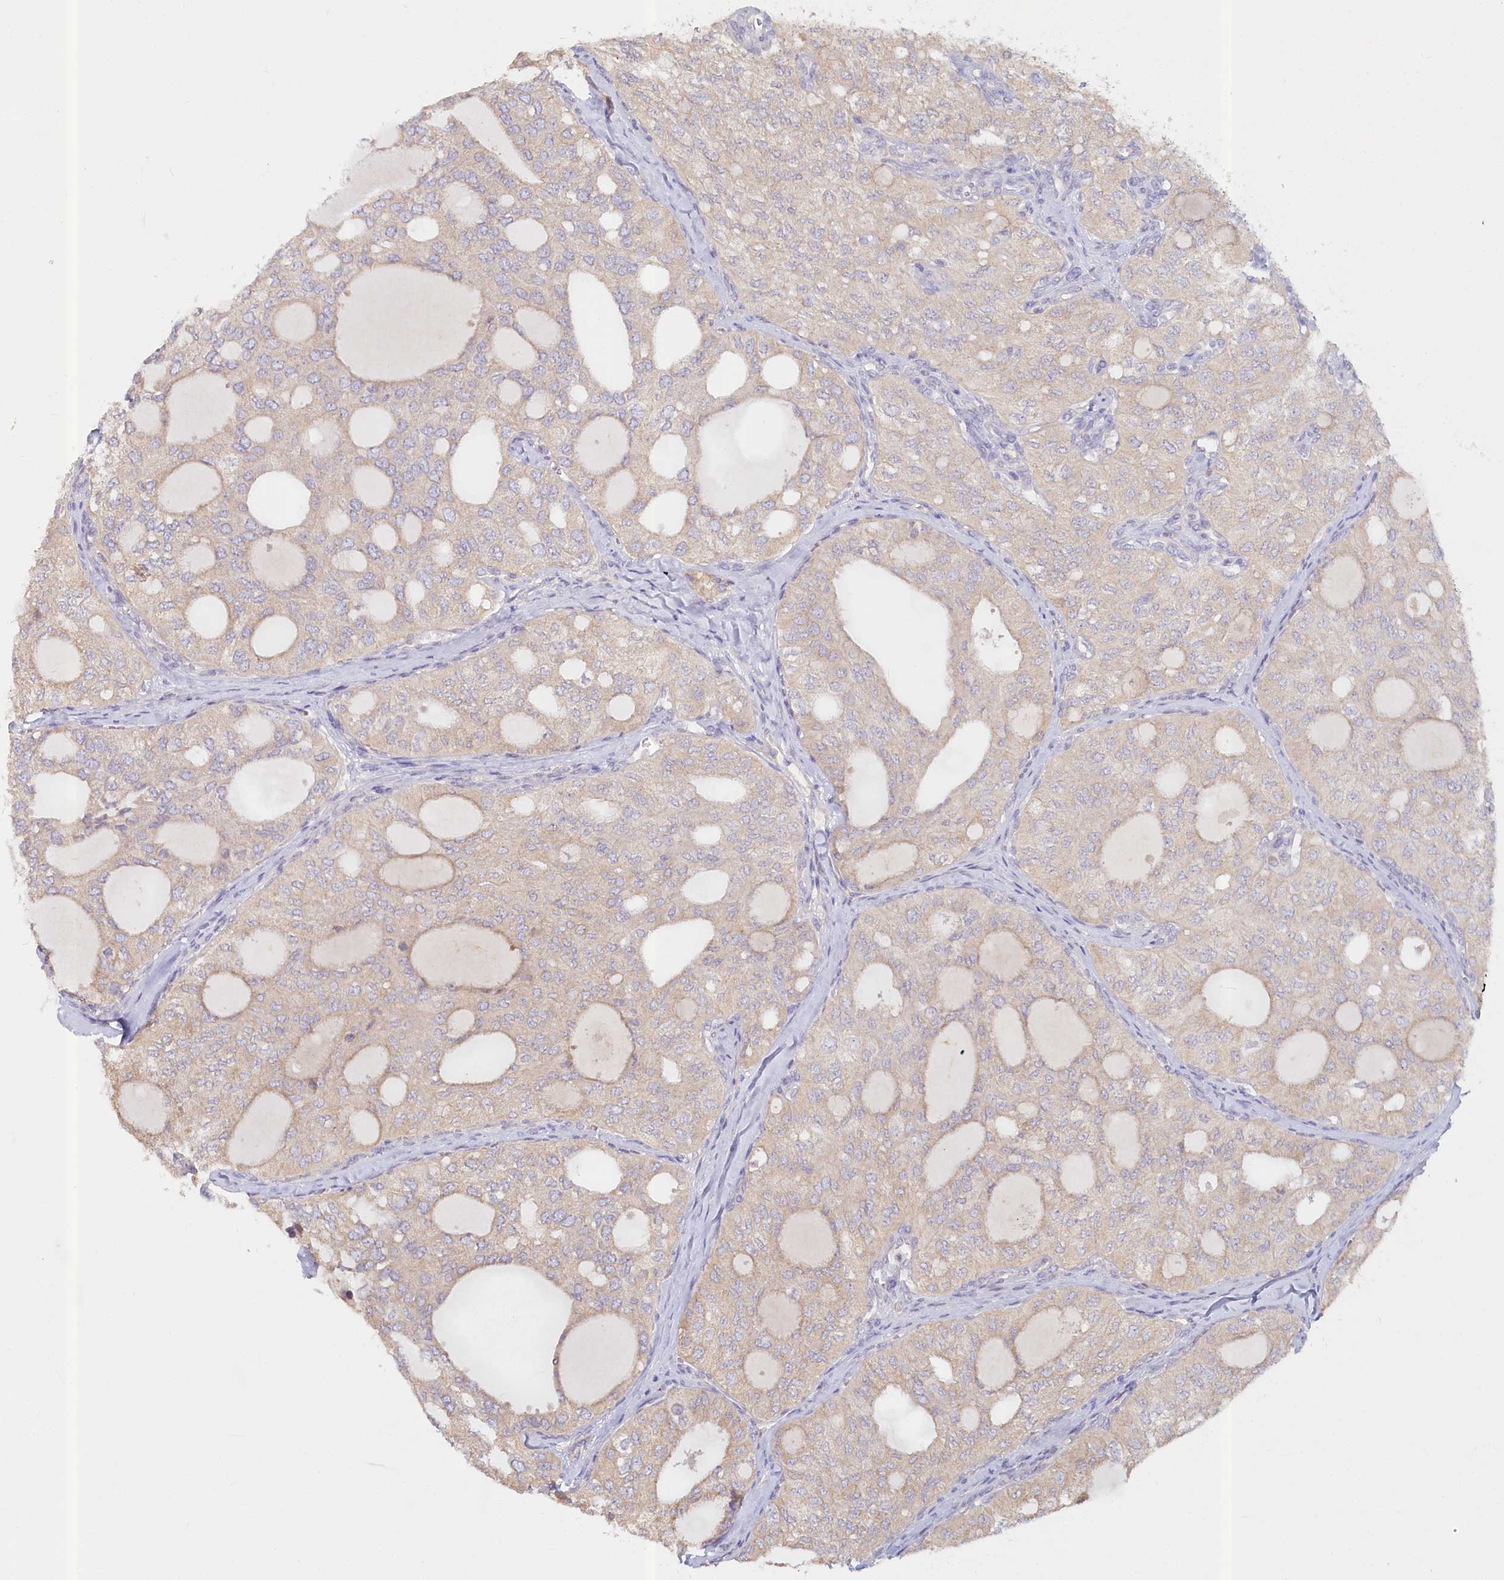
{"staining": {"intensity": "weak", "quantity": "<25%", "location": "cytoplasmic/membranous"}, "tissue": "thyroid cancer", "cell_type": "Tumor cells", "image_type": "cancer", "snomed": [{"axis": "morphology", "description": "Follicular adenoma carcinoma, NOS"}, {"axis": "topography", "description": "Thyroid gland"}], "caption": "This micrograph is of thyroid cancer stained with immunohistochemistry to label a protein in brown with the nuclei are counter-stained blue. There is no expression in tumor cells.", "gene": "PAIP2", "patient": {"sex": "male", "age": 75}}